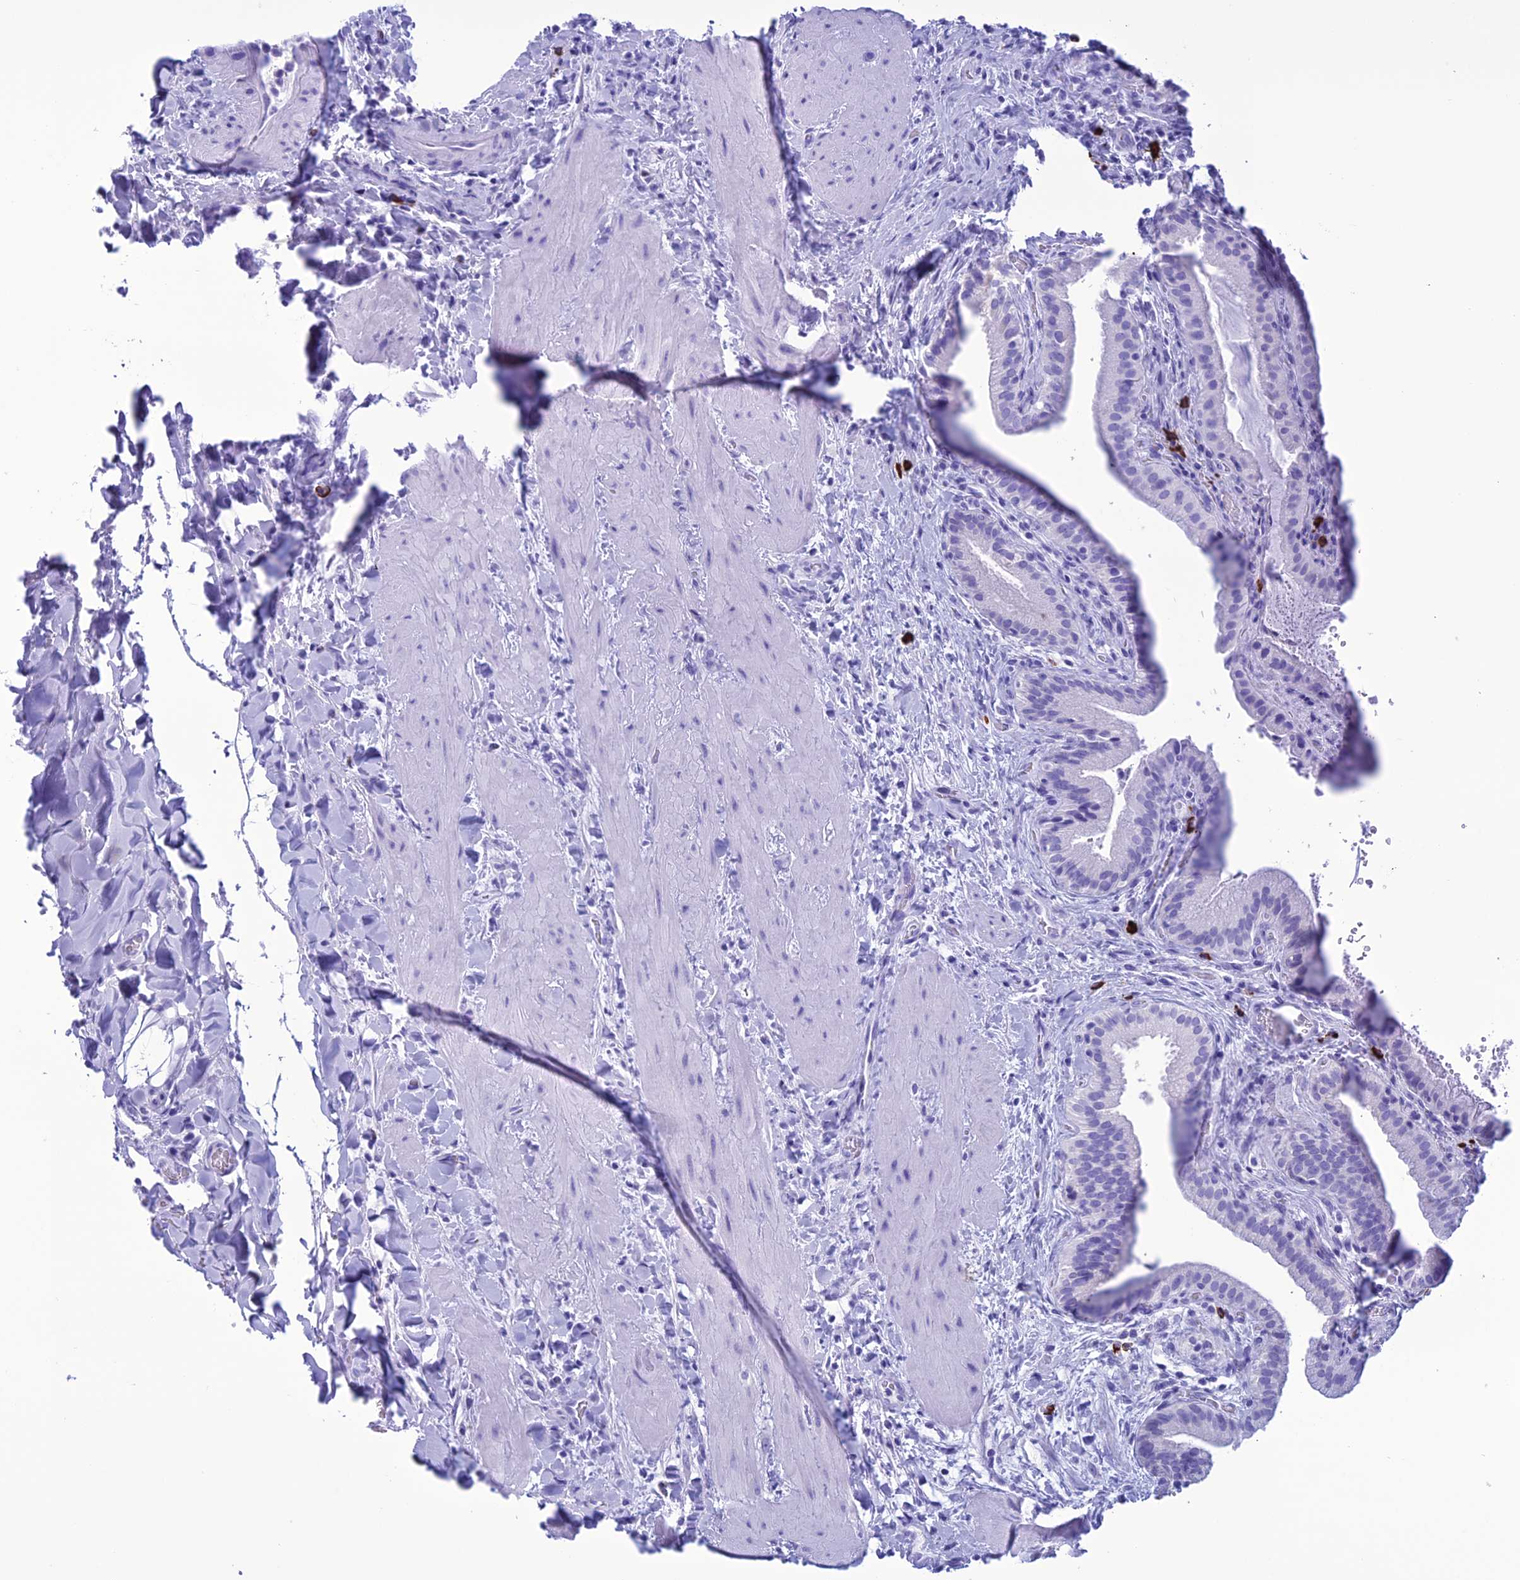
{"staining": {"intensity": "negative", "quantity": "none", "location": "none"}, "tissue": "gallbladder", "cell_type": "Glandular cells", "image_type": "normal", "snomed": [{"axis": "morphology", "description": "Normal tissue, NOS"}, {"axis": "topography", "description": "Gallbladder"}], "caption": "This micrograph is of unremarkable gallbladder stained with immunohistochemistry (IHC) to label a protein in brown with the nuclei are counter-stained blue. There is no positivity in glandular cells. (DAB (3,3'-diaminobenzidine) immunohistochemistry visualized using brightfield microscopy, high magnification).", "gene": "MZB1", "patient": {"sex": "male", "age": 24}}